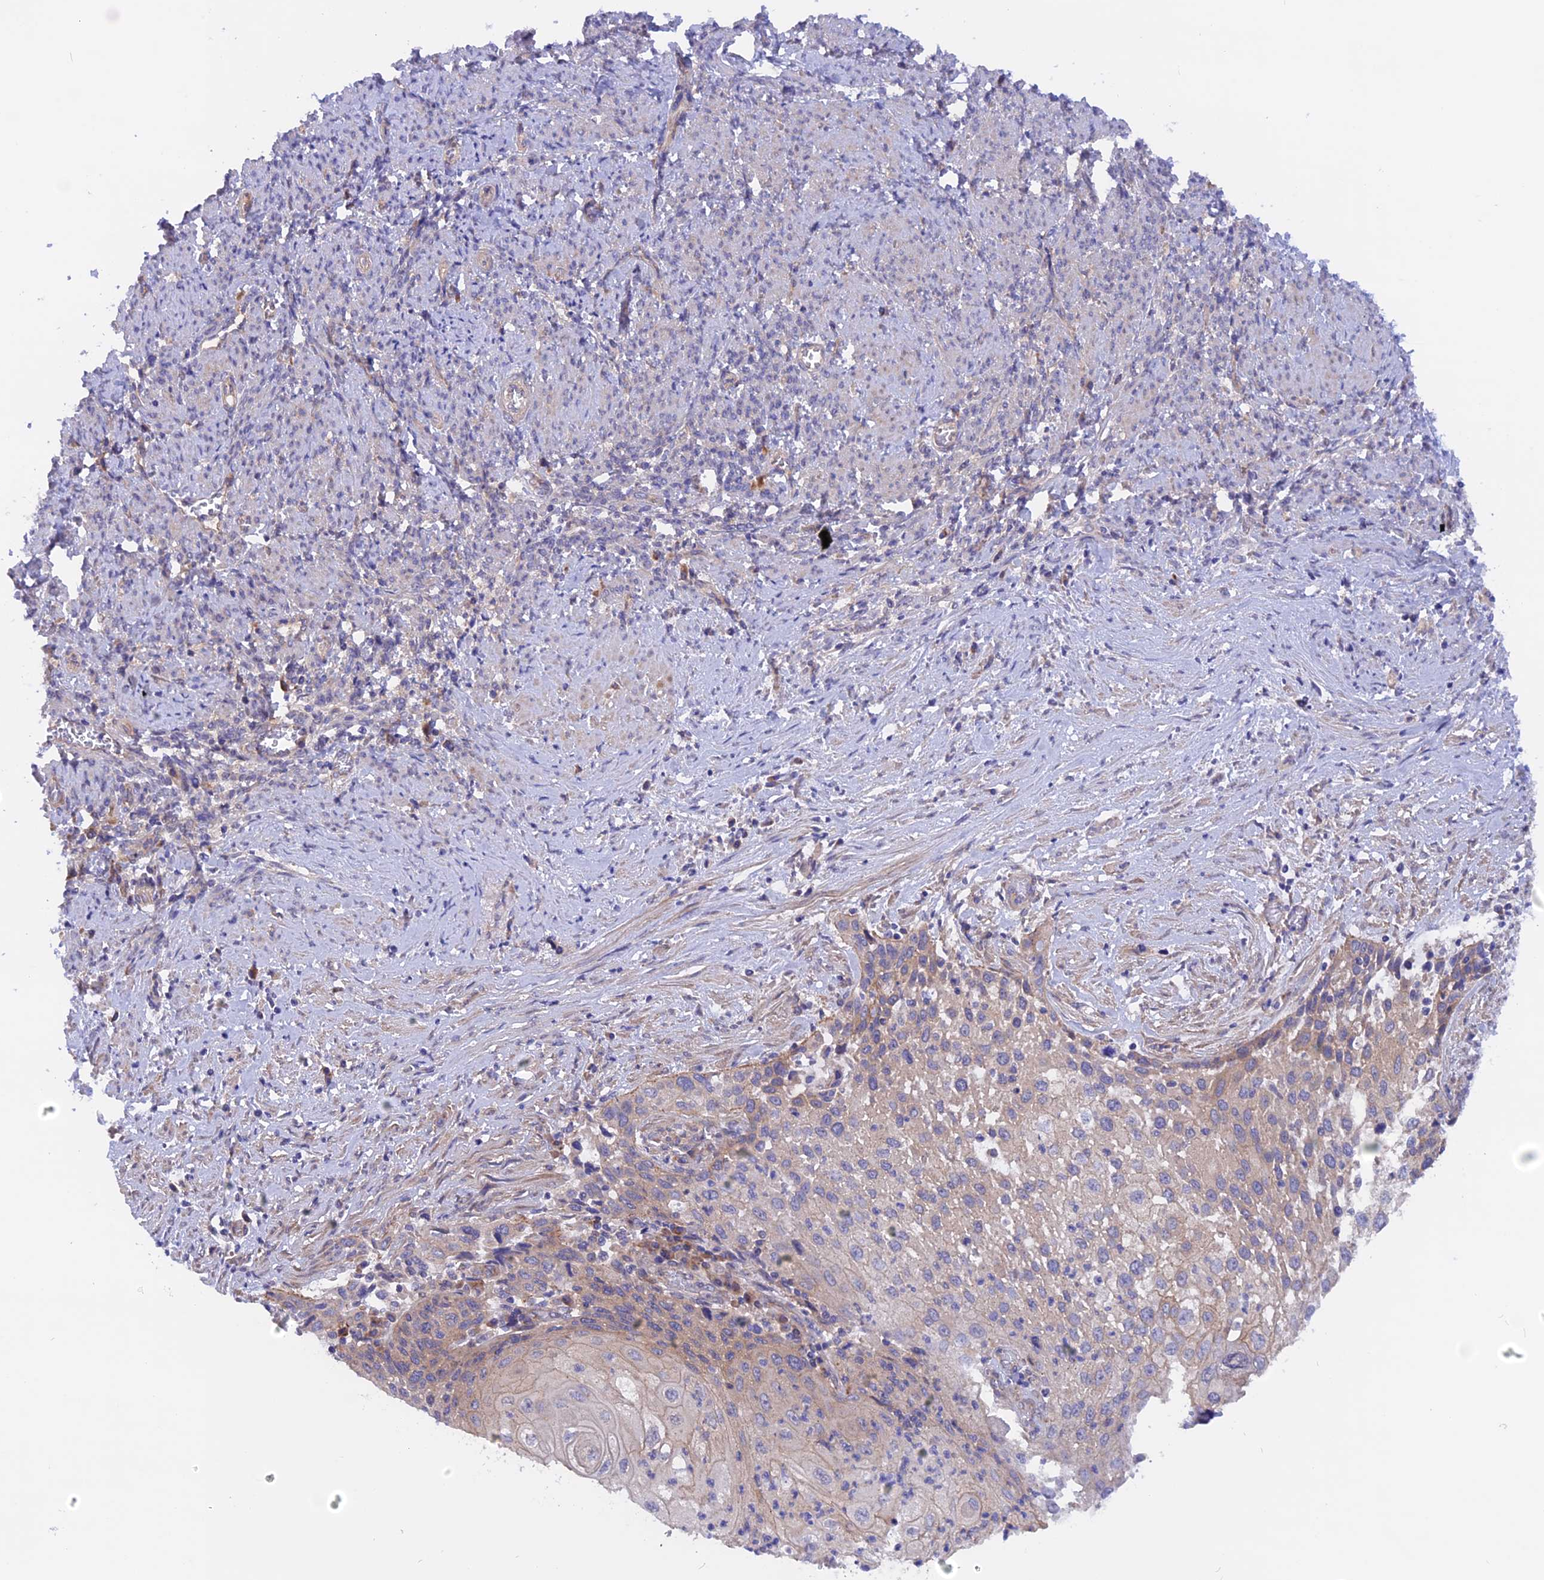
{"staining": {"intensity": "weak", "quantity": "25%-75%", "location": "cytoplasmic/membranous"}, "tissue": "cervical cancer", "cell_type": "Tumor cells", "image_type": "cancer", "snomed": [{"axis": "morphology", "description": "Squamous cell carcinoma, NOS"}, {"axis": "topography", "description": "Cervix"}], "caption": "Cervical cancer (squamous cell carcinoma) stained with a brown dye exhibits weak cytoplasmic/membranous positive staining in approximately 25%-75% of tumor cells.", "gene": "HYCC1", "patient": {"sex": "female", "age": 67}}